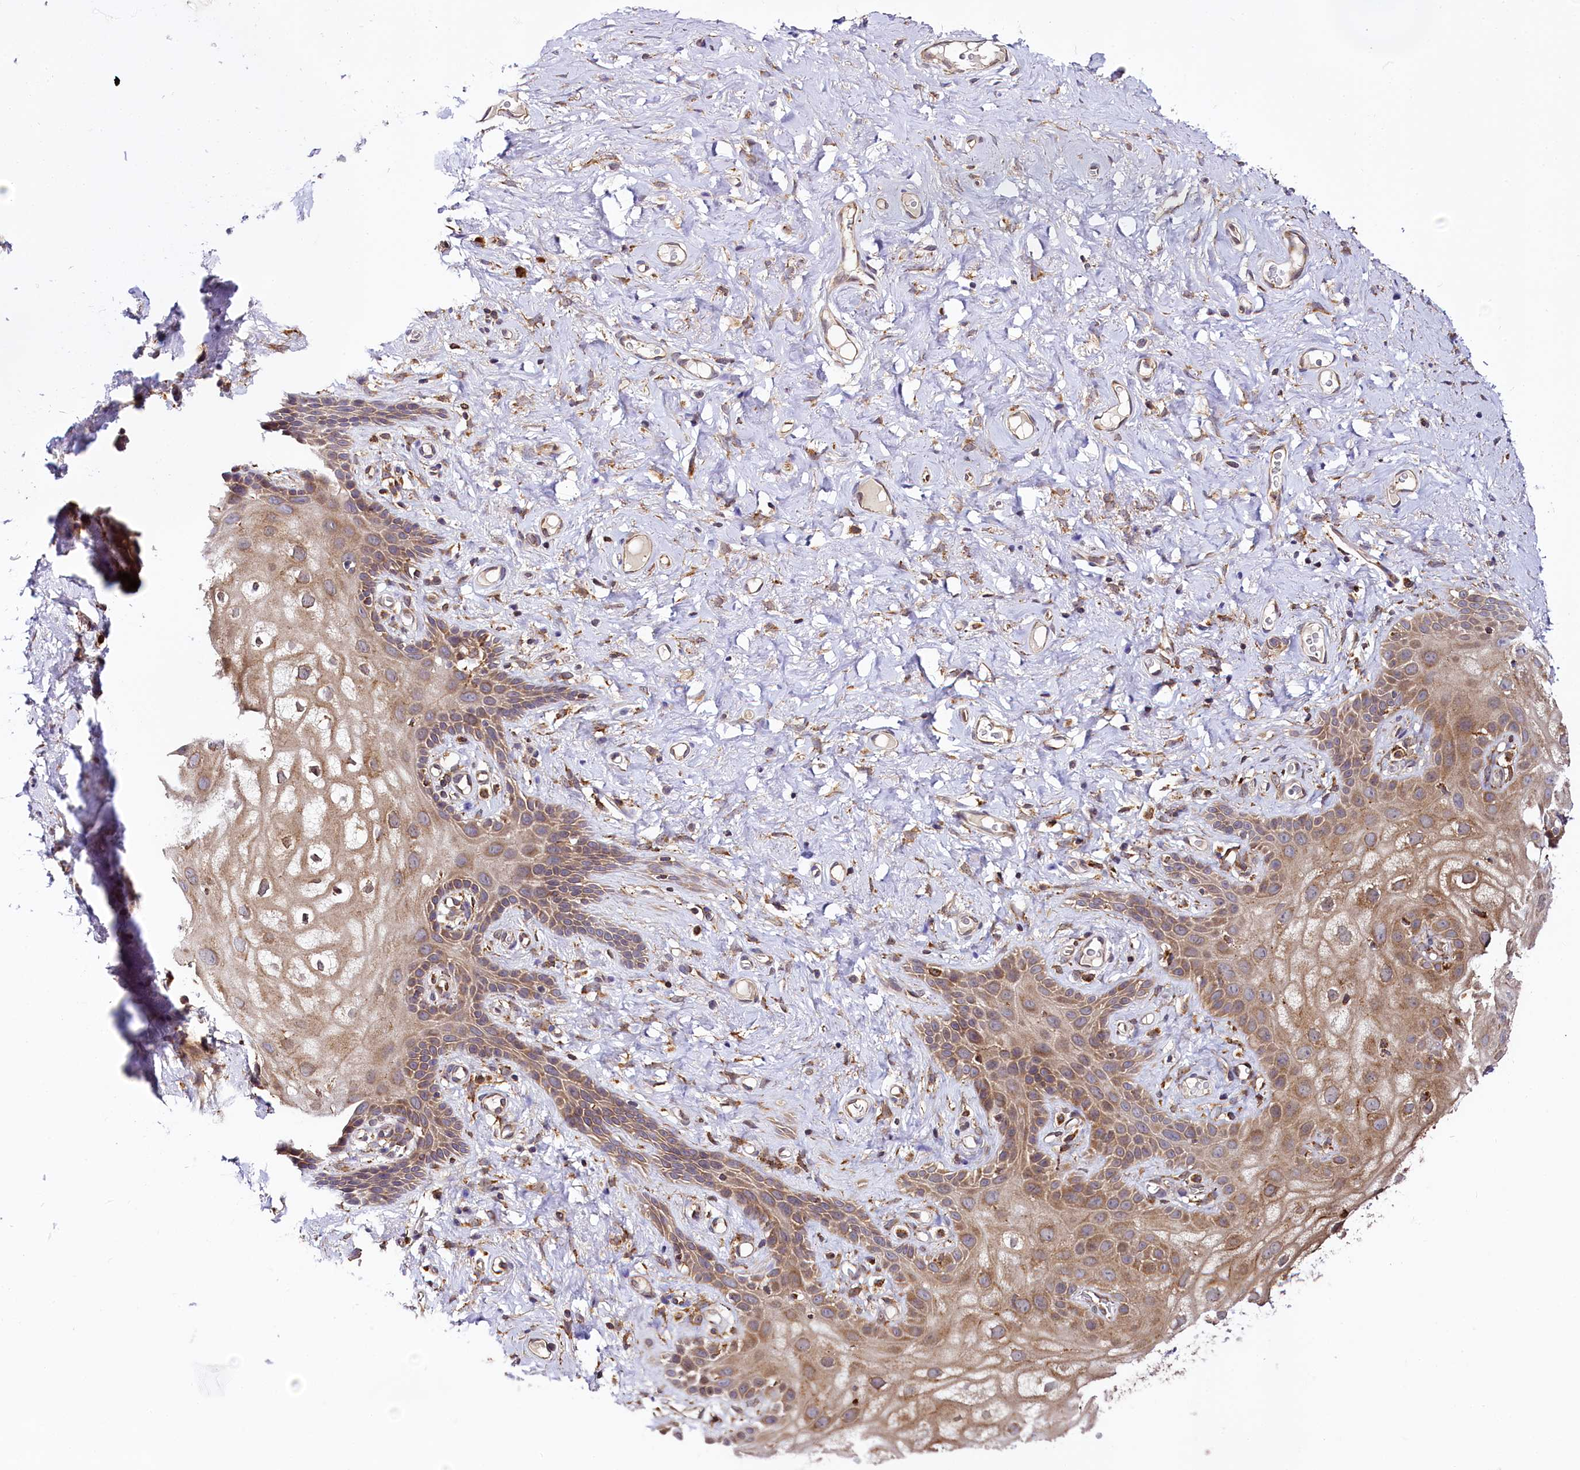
{"staining": {"intensity": "moderate", "quantity": ">75%", "location": "cytoplasmic/membranous"}, "tissue": "vagina", "cell_type": "Squamous epithelial cells", "image_type": "normal", "snomed": [{"axis": "morphology", "description": "Normal tissue, NOS"}, {"axis": "topography", "description": "Vagina"}], "caption": "Protein expression analysis of unremarkable vagina reveals moderate cytoplasmic/membranous expression in about >75% of squamous epithelial cells. (Brightfield microscopy of DAB IHC at high magnification).", "gene": "UFM1", "patient": {"sex": "female", "age": 68}}